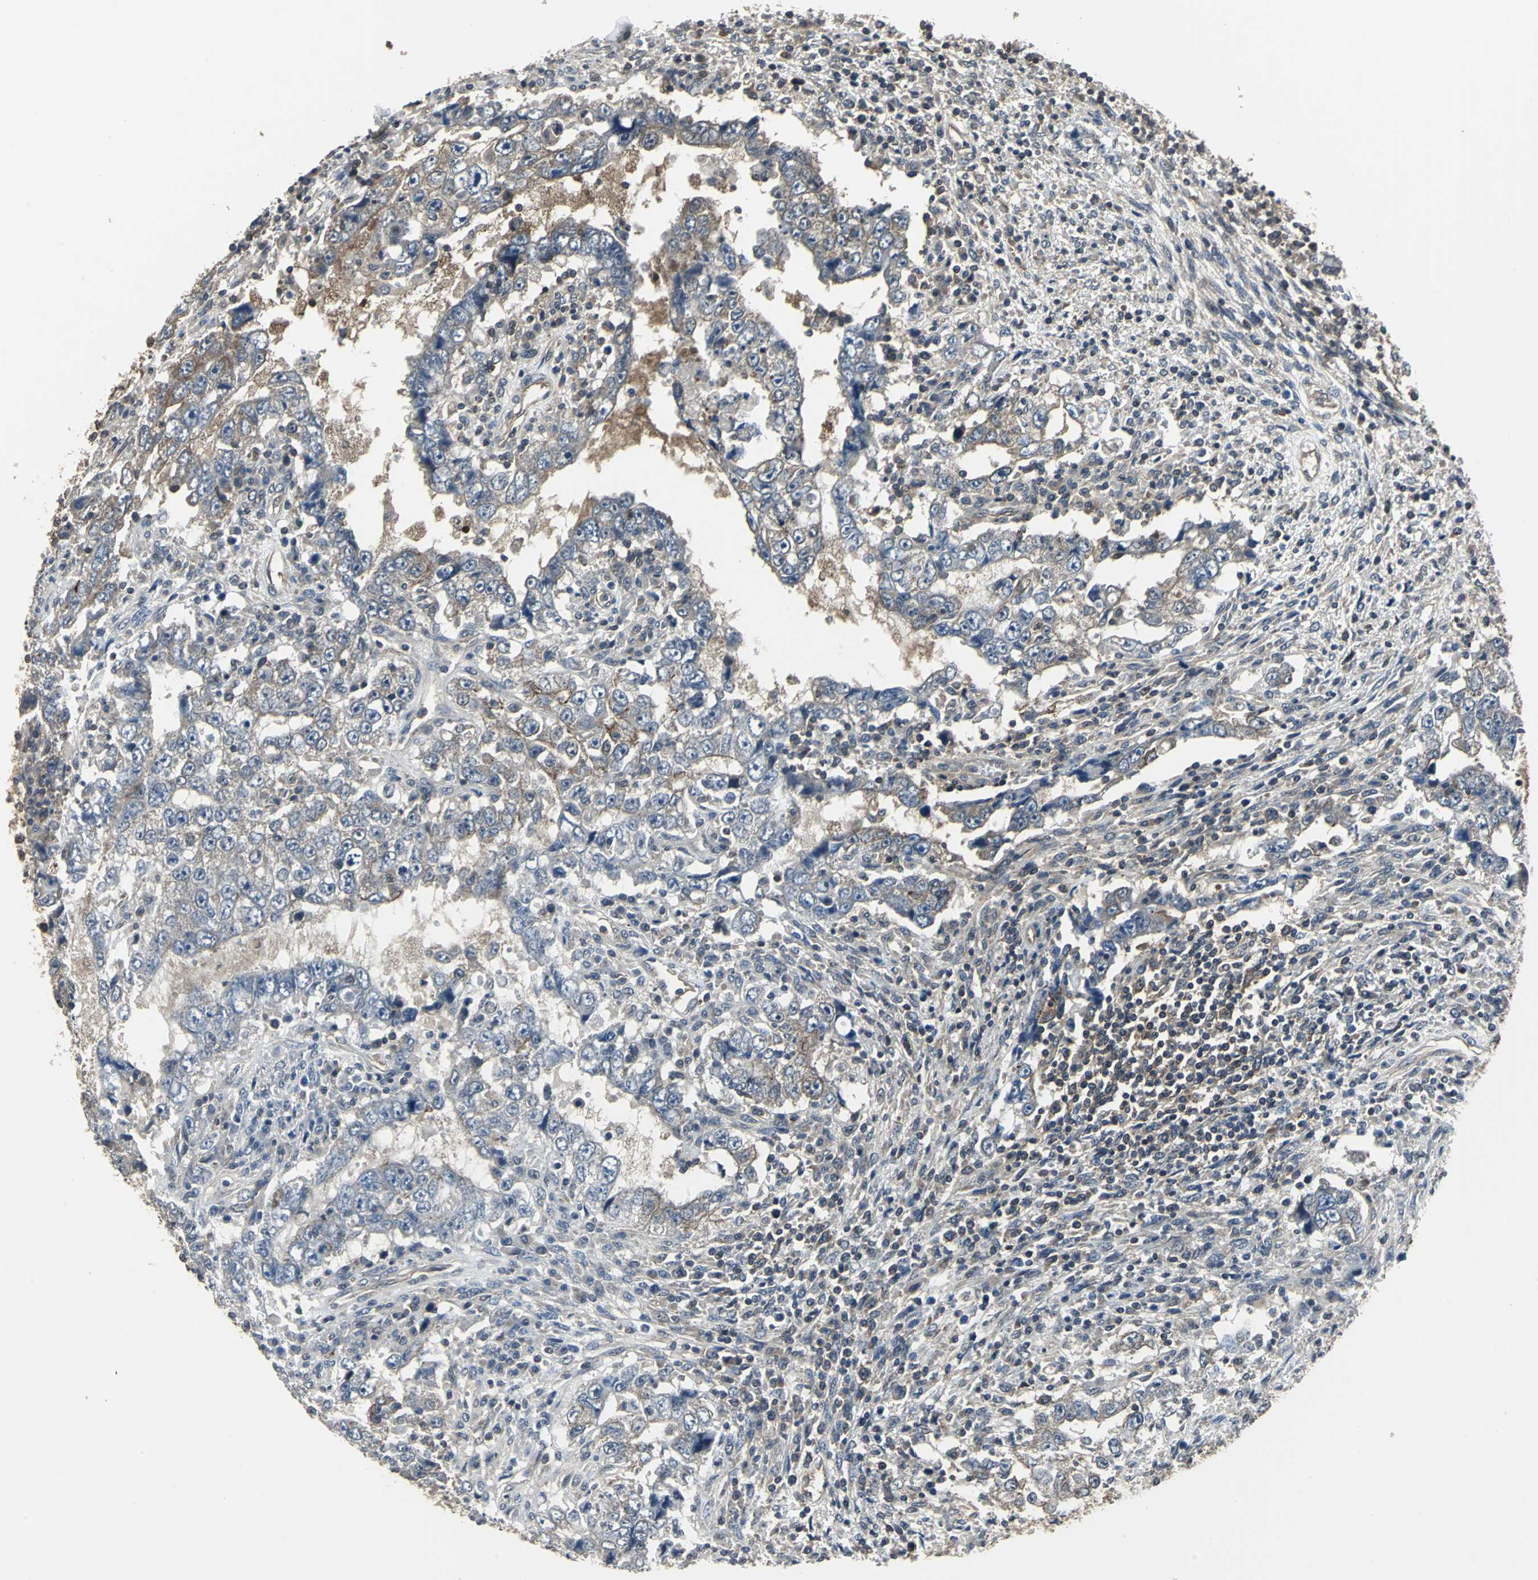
{"staining": {"intensity": "moderate", "quantity": ">75%", "location": "cytoplasmic/membranous"}, "tissue": "testis cancer", "cell_type": "Tumor cells", "image_type": "cancer", "snomed": [{"axis": "morphology", "description": "Carcinoma, Embryonal, NOS"}, {"axis": "topography", "description": "Testis"}], "caption": "Human testis embryonal carcinoma stained for a protein (brown) exhibits moderate cytoplasmic/membranous positive expression in approximately >75% of tumor cells.", "gene": "PFDN1", "patient": {"sex": "male", "age": 26}}